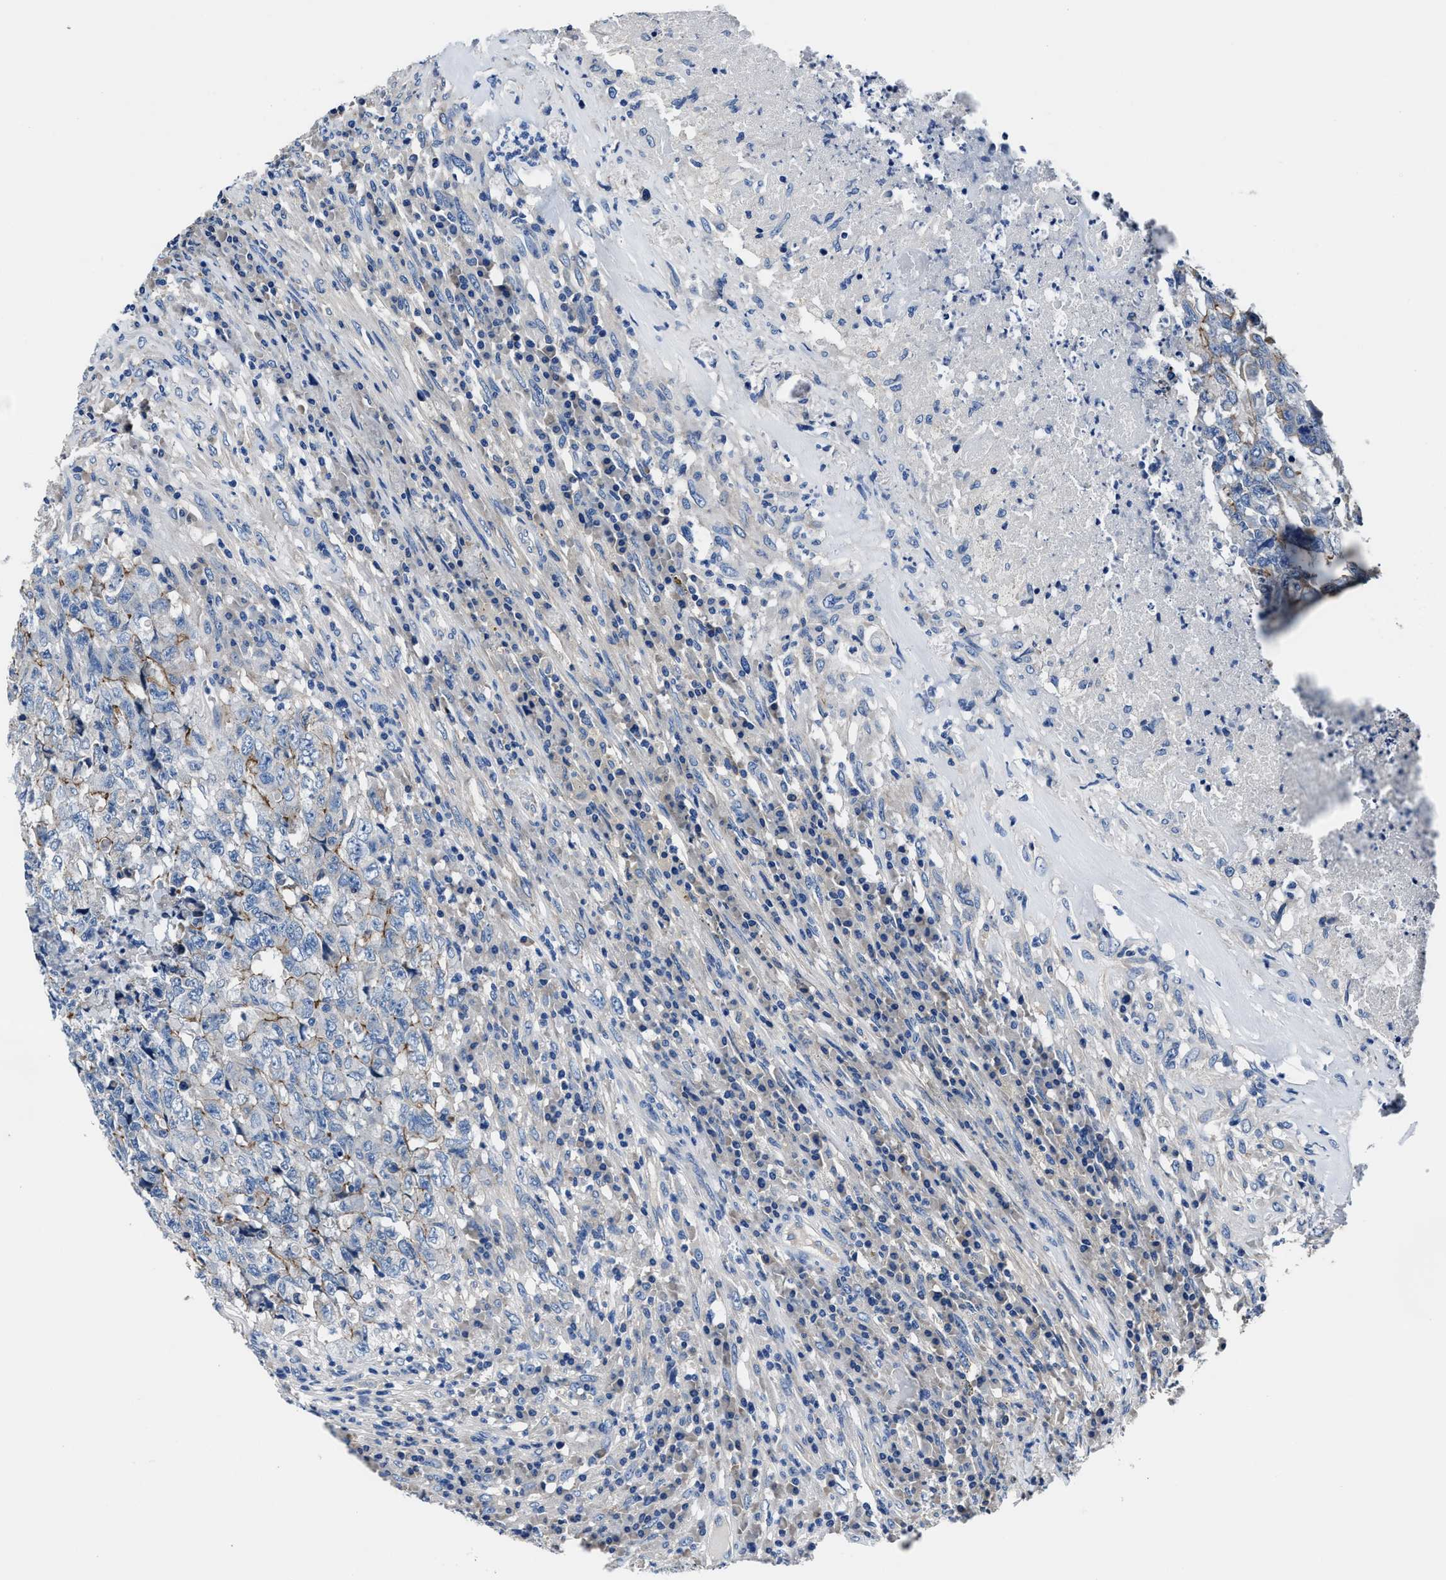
{"staining": {"intensity": "moderate", "quantity": "<25%", "location": "cytoplasmic/membranous"}, "tissue": "testis cancer", "cell_type": "Tumor cells", "image_type": "cancer", "snomed": [{"axis": "morphology", "description": "Necrosis, NOS"}, {"axis": "morphology", "description": "Carcinoma, Embryonal, NOS"}, {"axis": "topography", "description": "Testis"}], "caption": "A brown stain shows moderate cytoplasmic/membranous staining of a protein in testis embryonal carcinoma tumor cells. The staining was performed using DAB, with brown indicating positive protein expression. Nuclei are stained blue with hematoxylin.", "gene": "LMO7", "patient": {"sex": "male", "age": 19}}